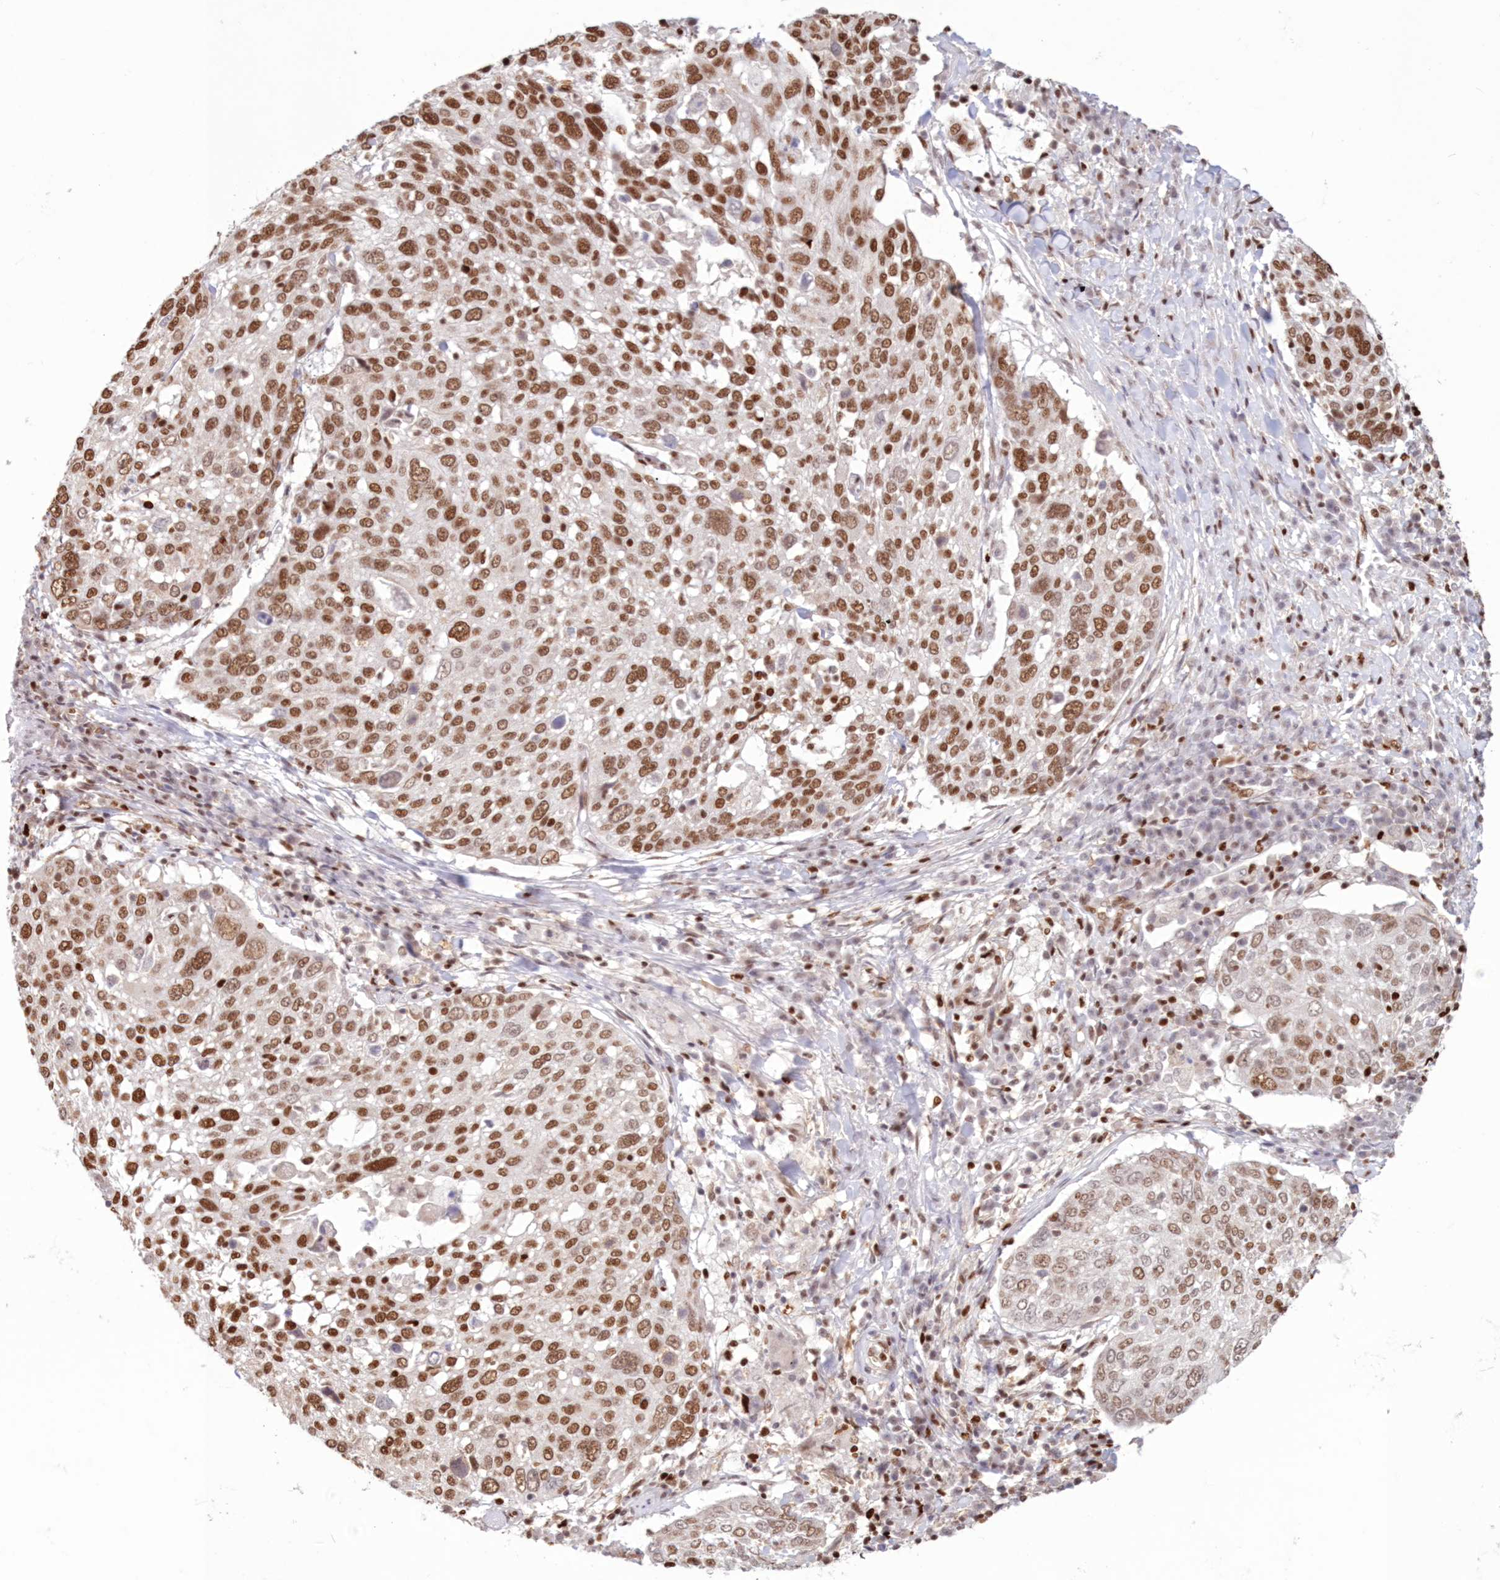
{"staining": {"intensity": "moderate", "quantity": ">75%", "location": "nuclear"}, "tissue": "lung cancer", "cell_type": "Tumor cells", "image_type": "cancer", "snomed": [{"axis": "morphology", "description": "Squamous cell carcinoma, NOS"}, {"axis": "topography", "description": "Lung"}], "caption": "A medium amount of moderate nuclear expression is identified in approximately >75% of tumor cells in lung cancer (squamous cell carcinoma) tissue. Using DAB (3,3'-diaminobenzidine) (brown) and hematoxylin (blue) stains, captured at high magnification using brightfield microscopy.", "gene": "POLR2B", "patient": {"sex": "male", "age": 65}}